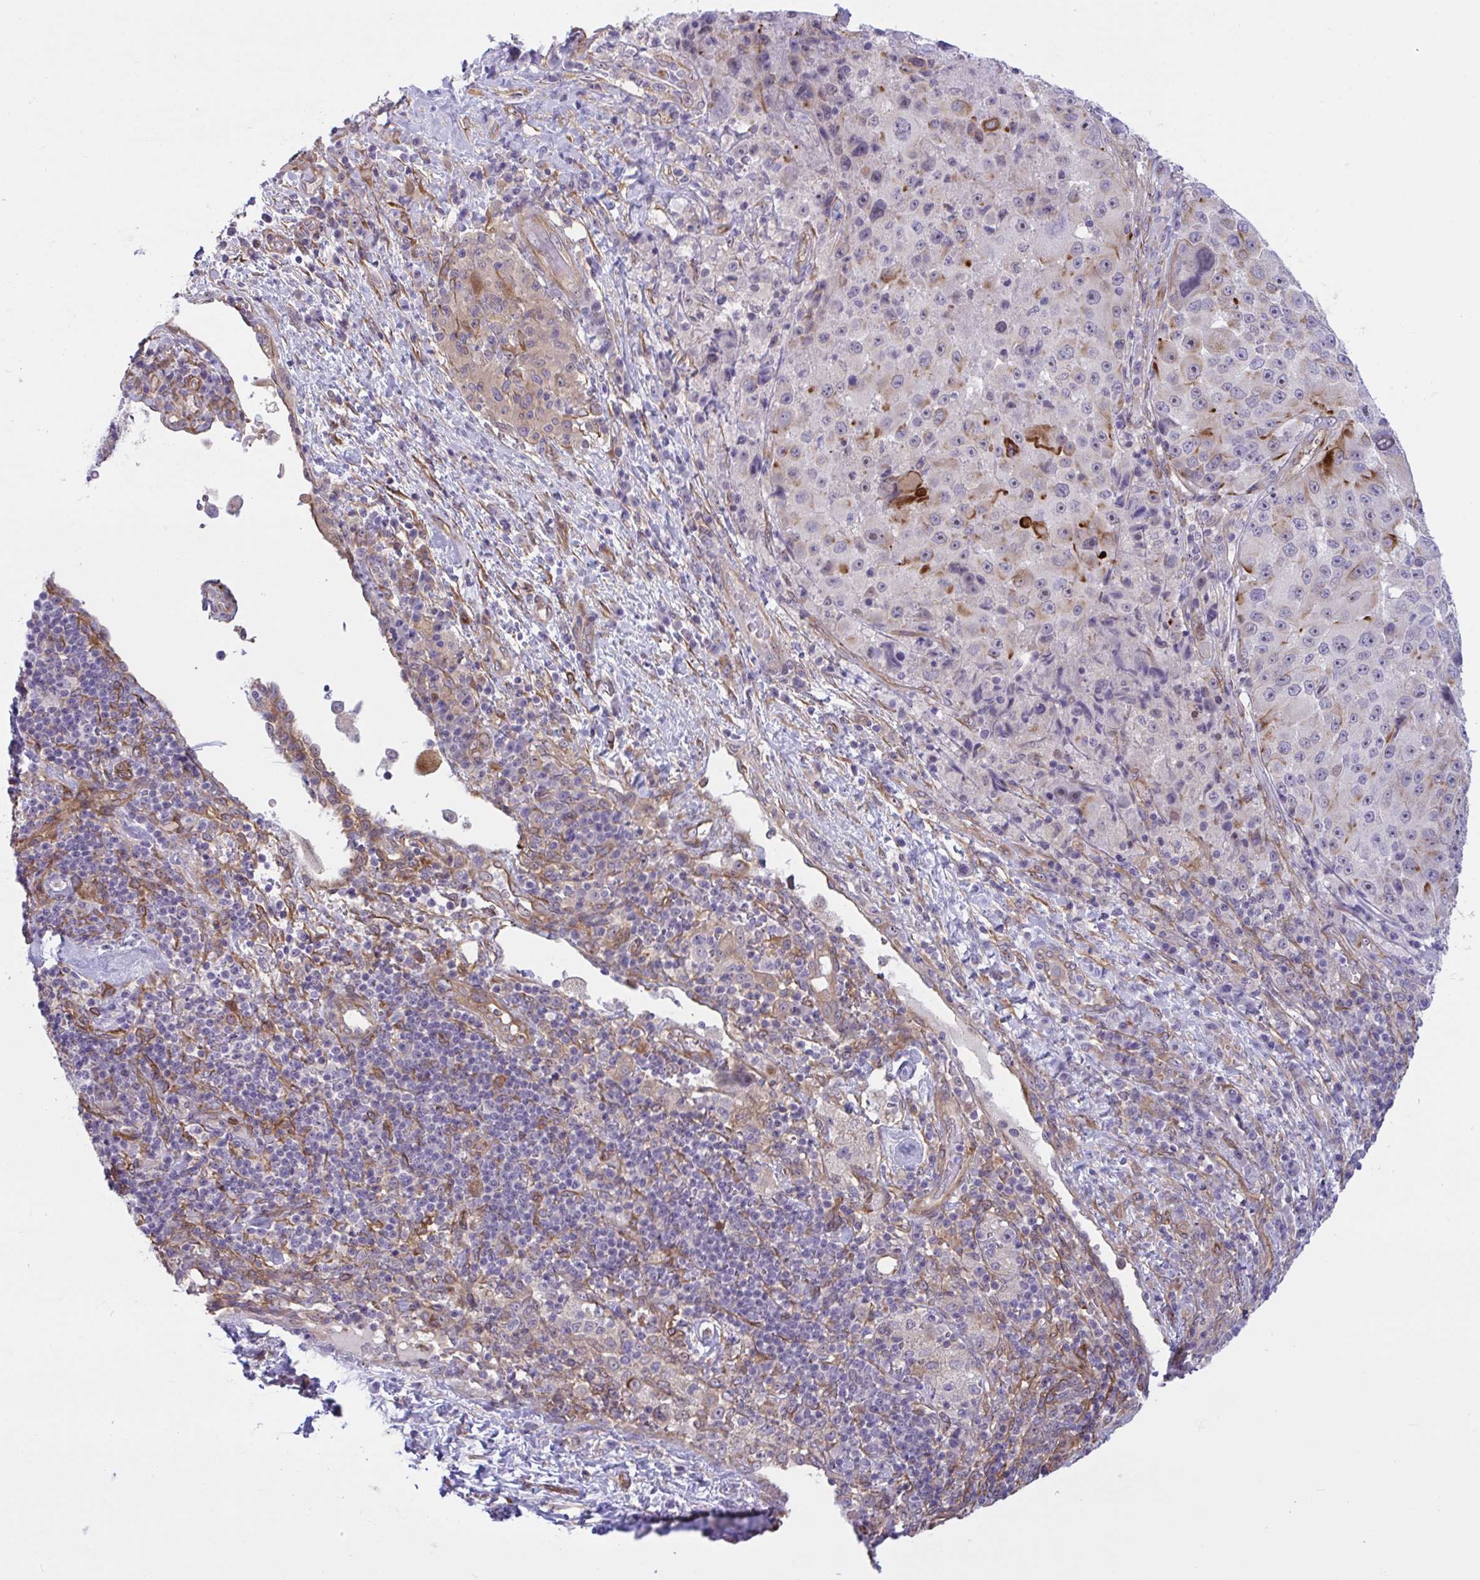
{"staining": {"intensity": "moderate", "quantity": "<25%", "location": "cytoplasmic/membranous"}, "tissue": "melanoma", "cell_type": "Tumor cells", "image_type": "cancer", "snomed": [{"axis": "morphology", "description": "Malignant melanoma, Metastatic site"}, {"axis": "topography", "description": "Lymph node"}], "caption": "Immunohistochemistry of melanoma exhibits low levels of moderate cytoplasmic/membranous expression in about <25% of tumor cells.", "gene": "PRRT4", "patient": {"sex": "male", "age": 62}}